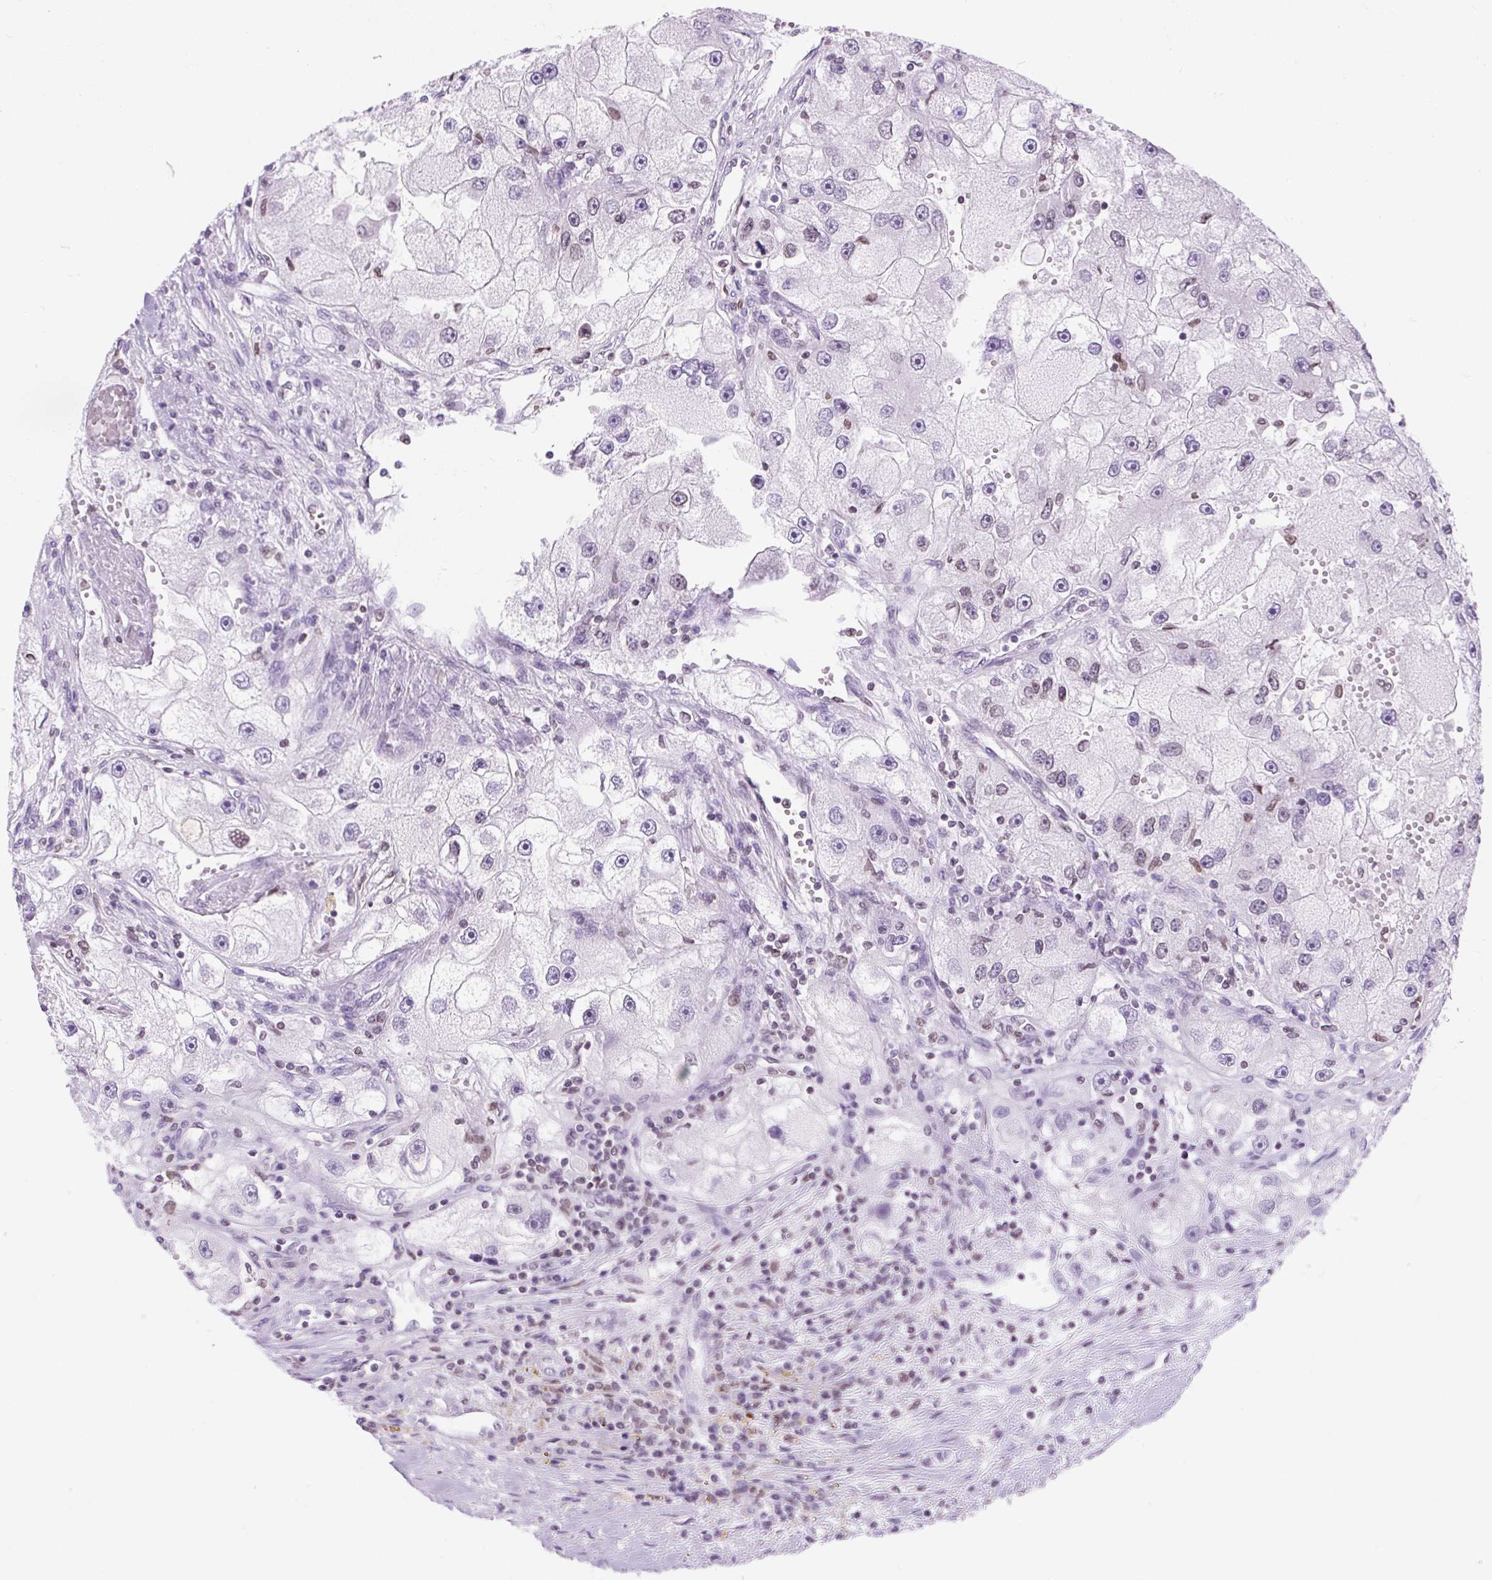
{"staining": {"intensity": "weak", "quantity": "<25%", "location": "nuclear"}, "tissue": "renal cancer", "cell_type": "Tumor cells", "image_type": "cancer", "snomed": [{"axis": "morphology", "description": "Adenocarcinoma, NOS"}, {"axis": "topography", "description": "Kidney"}], "caption": "Histopathology image shows no significant protein positivity in tumor cells of renal cancer.", "gene": "VPREB1", "patient": {"sex": "male", "age": 63}}